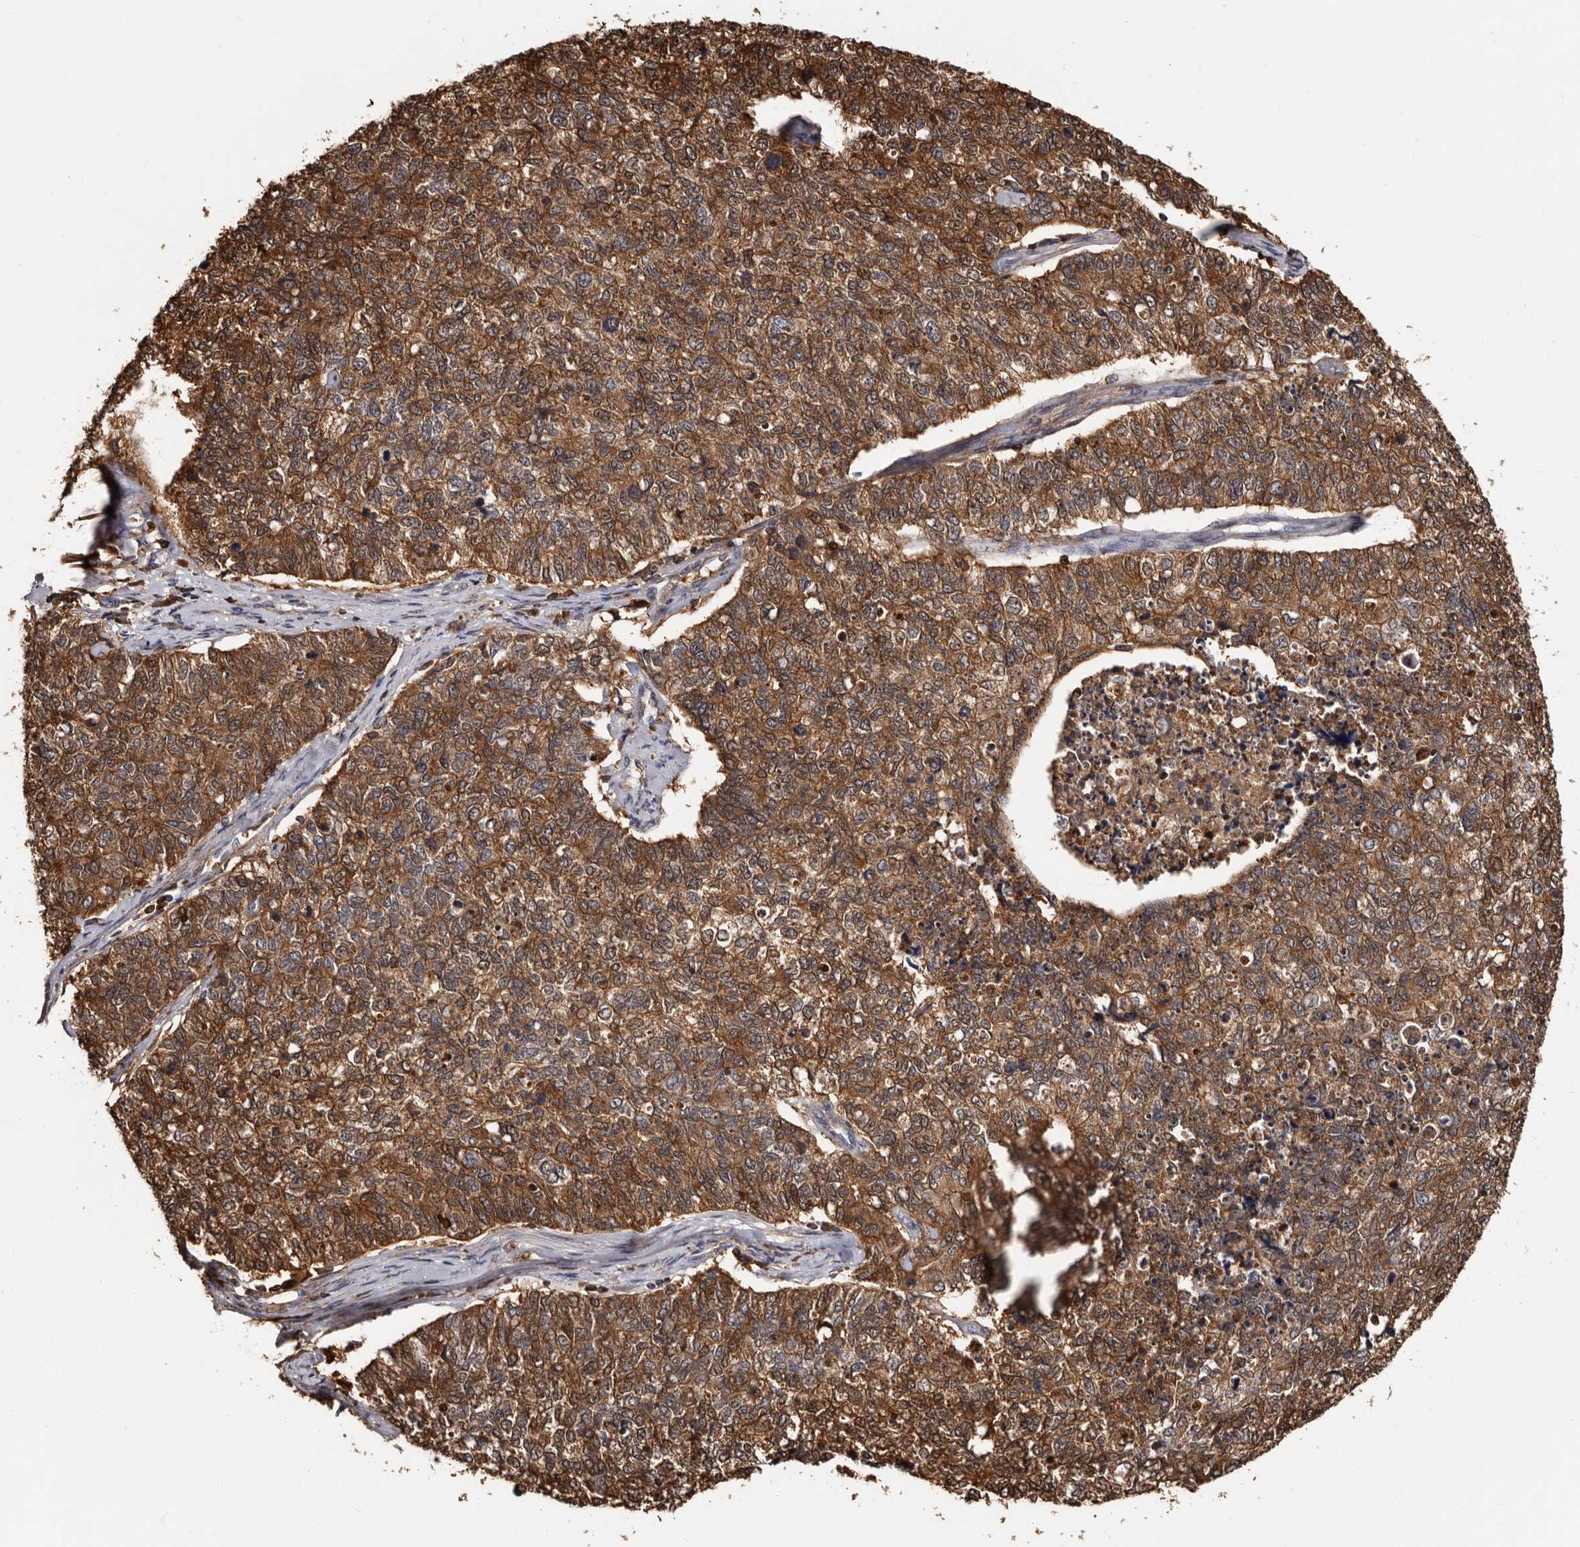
{"staining": {"intensity": "strong", "quantity": ">75%", "location": "cytoplasmic/membranous"}, "tissue": "cervical cancer", "cell_type": "Tumor cells", "image_type": "cancer", "snomed": [{"axis": "morphology", "description": "Squamous cell carcinoma, NOS"}, {"axis": "topography", "description": "Cervix"}], "caption": "Strong cytoplasmic/membranous protein expression is appreciated in approximately >75% of tumor cells in cervical cancer.", "gene": "DNPH1", "patient": {"sex": "female", "age": 63}}